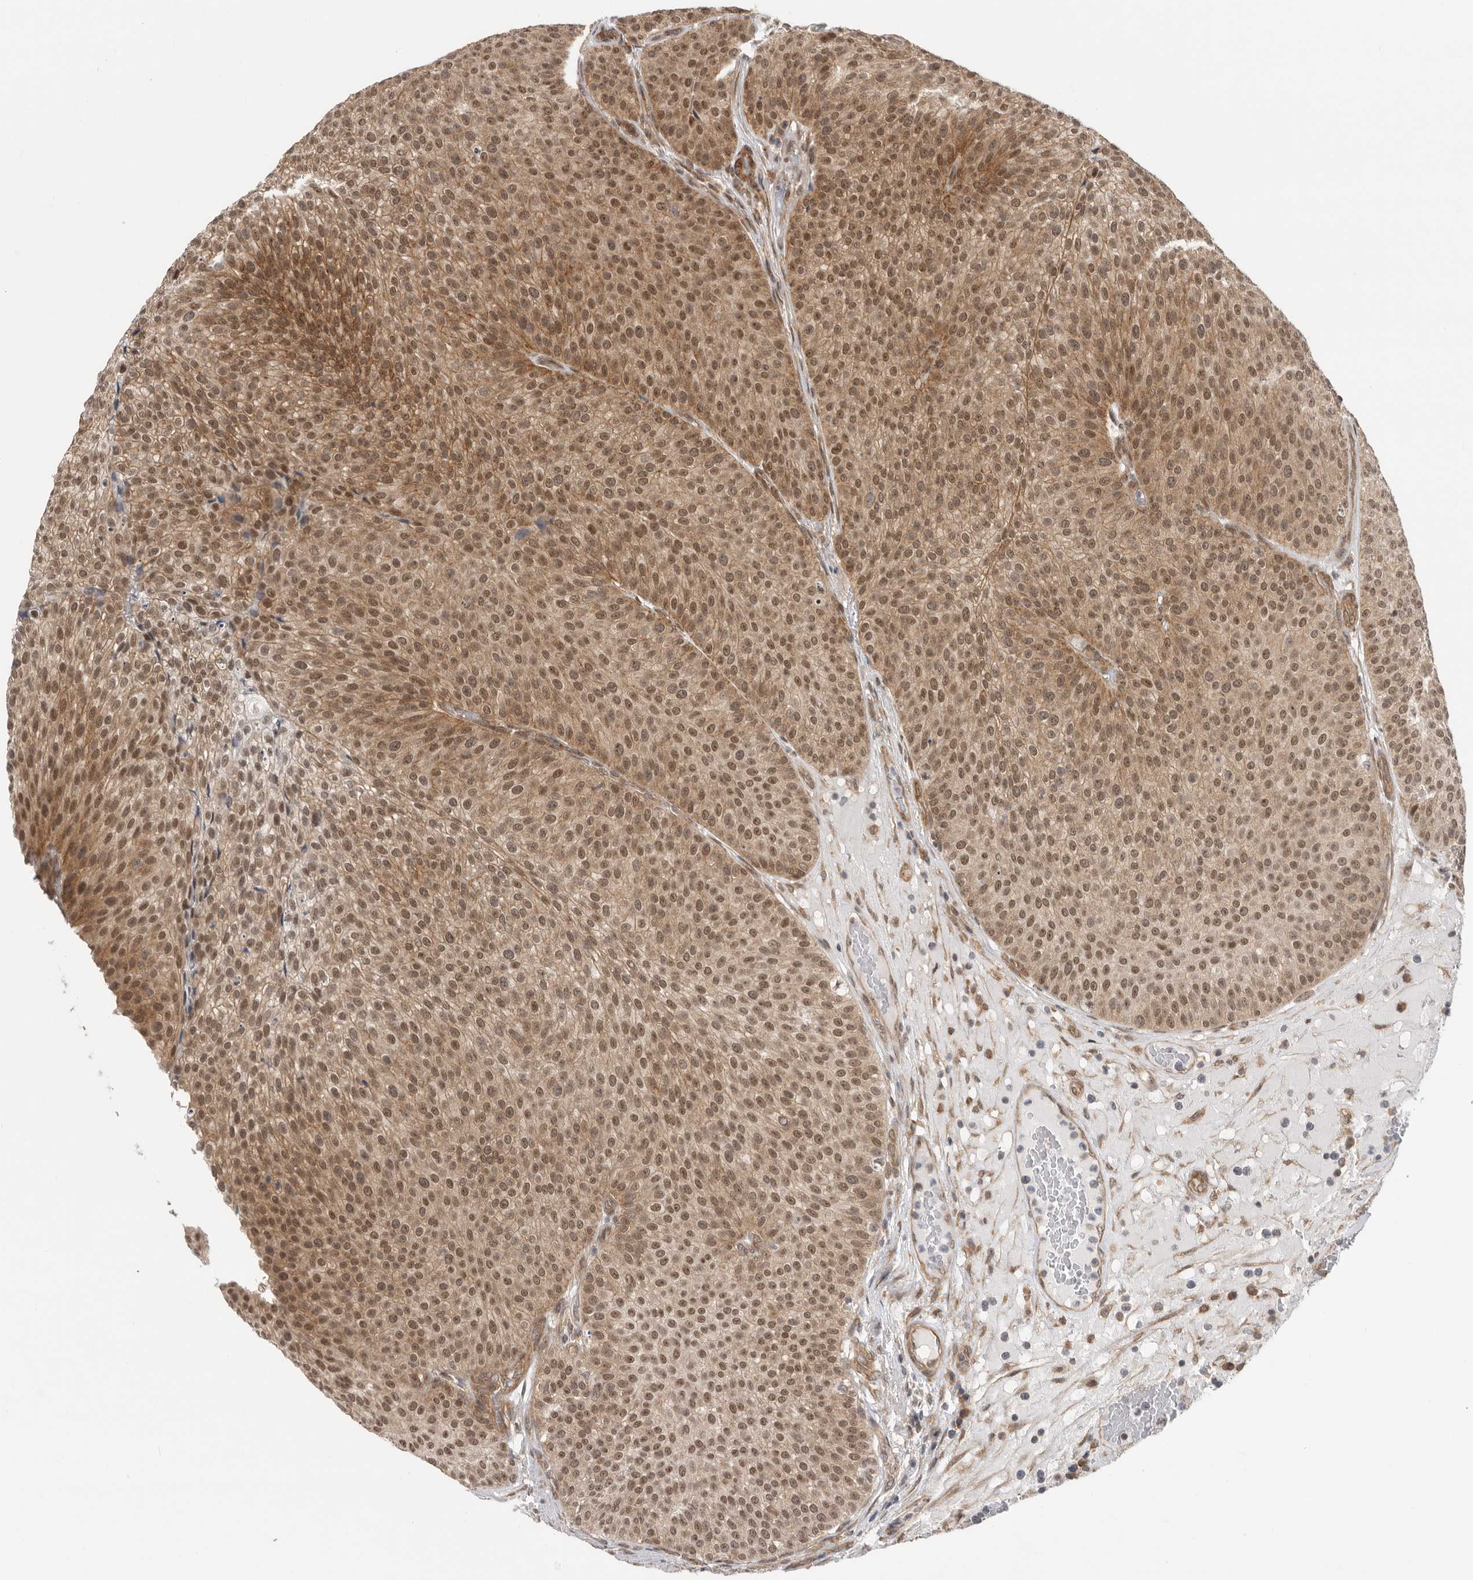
{"staining": {"intensity": "moderate", "quantity": ">75%", "location": "cytoplasmic/membranous,nuclear"}, "tissue": "urothelial cancer", "cell_type": "Tumor cells", "image_type": "cancer", "snomed": [{"axis": "morphology", "description": "Normal tissue, NOS"}, {"axis": "morphology", "description": "Urothelial carcinoma, Low grade"}, {"axis": "topography", "description": "Smooth muscle"}, {"axis": "topography", "description": "Urinary bladder"}], "caption": "Immunohistochemical staining of human urothelial cancer exhibits medium levels of moderate cytoplasmic/membranous and nuclear protein staining in about >75% of tumor cells. The protein of interest is stained brown, and the nuclei are stained in blue (DAB IHC with brightfield microscopy, high magnification).", "gene": "VPS50", "patient": {"sex": "male", "age": 60}}